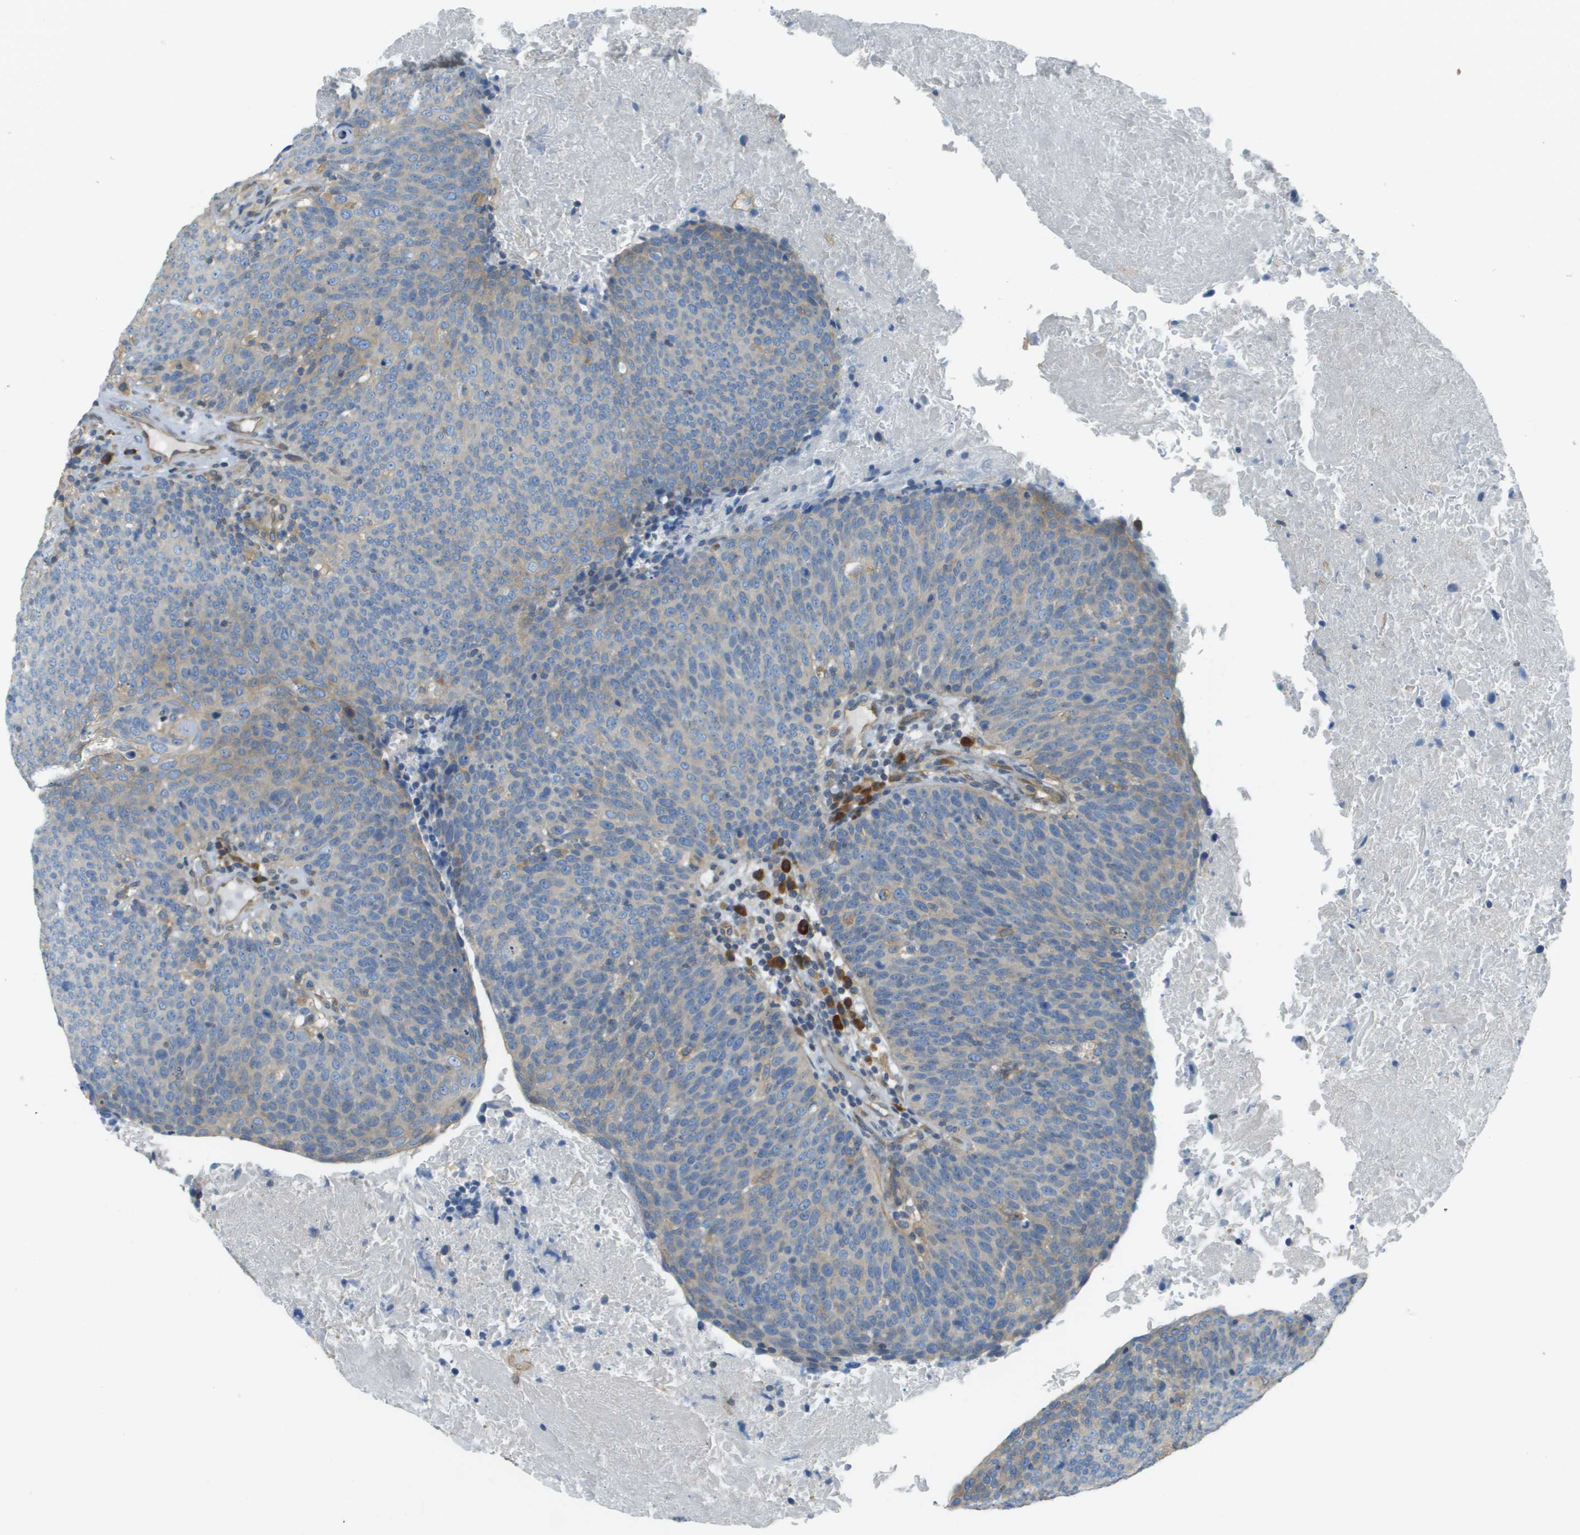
{"staining": {"intensity": "moderate", "quantity": "<25%", "location": "cytoplasmic/membranous"}, "tissue": "head and neck cancer", "cell_type": "Tumor cells", "image_type": "cancer", "snomed": [{"axis": "morphology", "description": "Squamous cell carcinoma, NOS"}, {"axis": "morphology", "description": "Squamous cell carcinoma, metastatic, NOS"}, {"axis": "topography", "description": "Lymph node"}, {"axis": "topography", "description": "Head-Neck"}], "caption": "An image showing moderate cytoplasmic/membranous positivity in approximately <25% of tumor cells in metastatic squamous cell carcinoma (head and neck), as visualized by brown immunohistochemical staining.", "gene": "DNAJB11", "patient": {"sex": "male", "age": 62}}